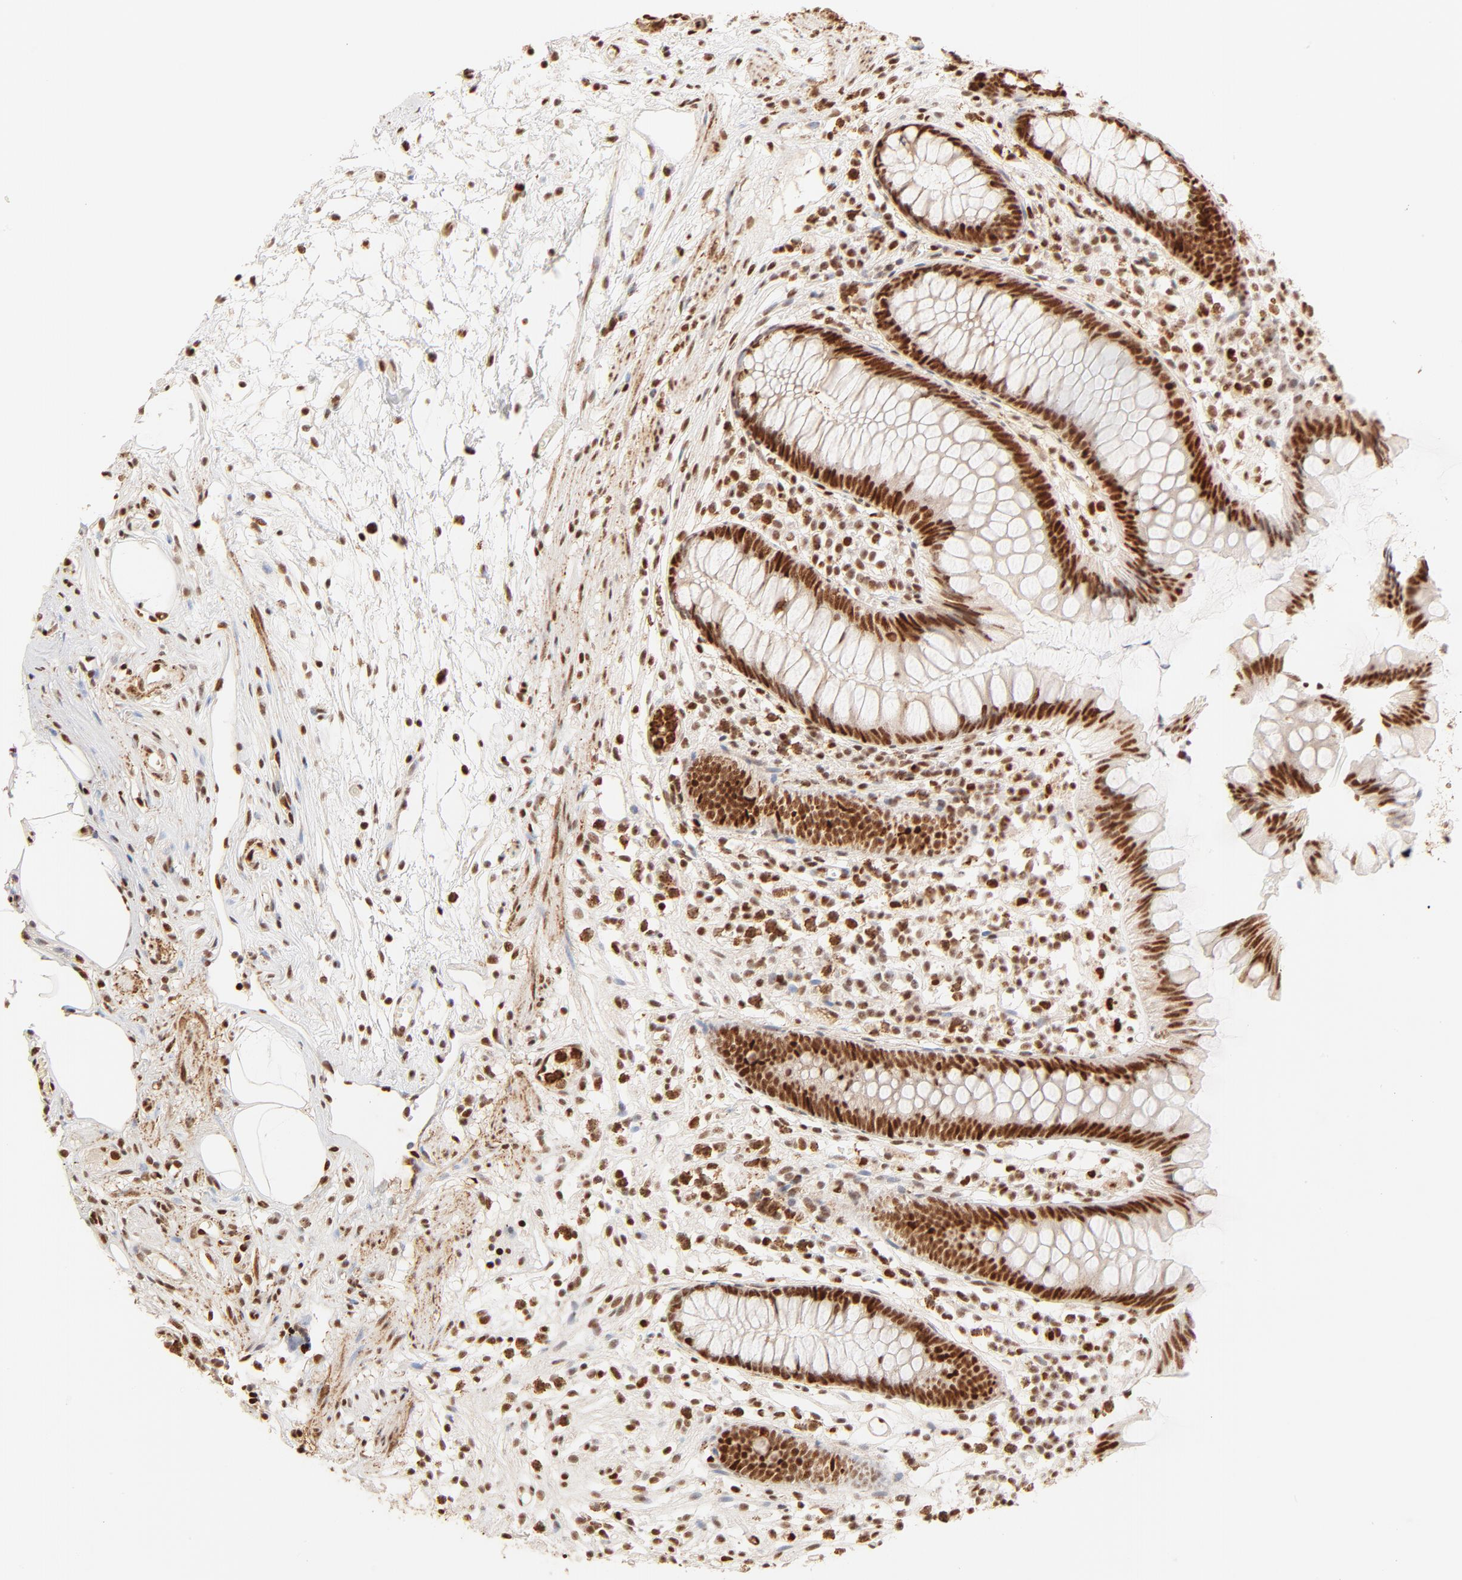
{"staining": {"intensity": "strong", "quantity": ">75%", "location": "nuclear"}, "tissue": "appendix", "cell_type": "Glandular cells", "image_type": "normal", "snomed": [{"axis": "morphology", "description": "Normal tissue, NOS"}, {"axis": "topography", "description": "Appendix"}], "caption": "Glandular cells display strong nuclear staining in approximately >75% of cells in normal appendix. (DAB (3,3'-diaminobenzidine) = brown stain, brightfield microscopy at high magnification).", "gene": "FAM50A", "patient": {"sex": "male", "age": 38}}